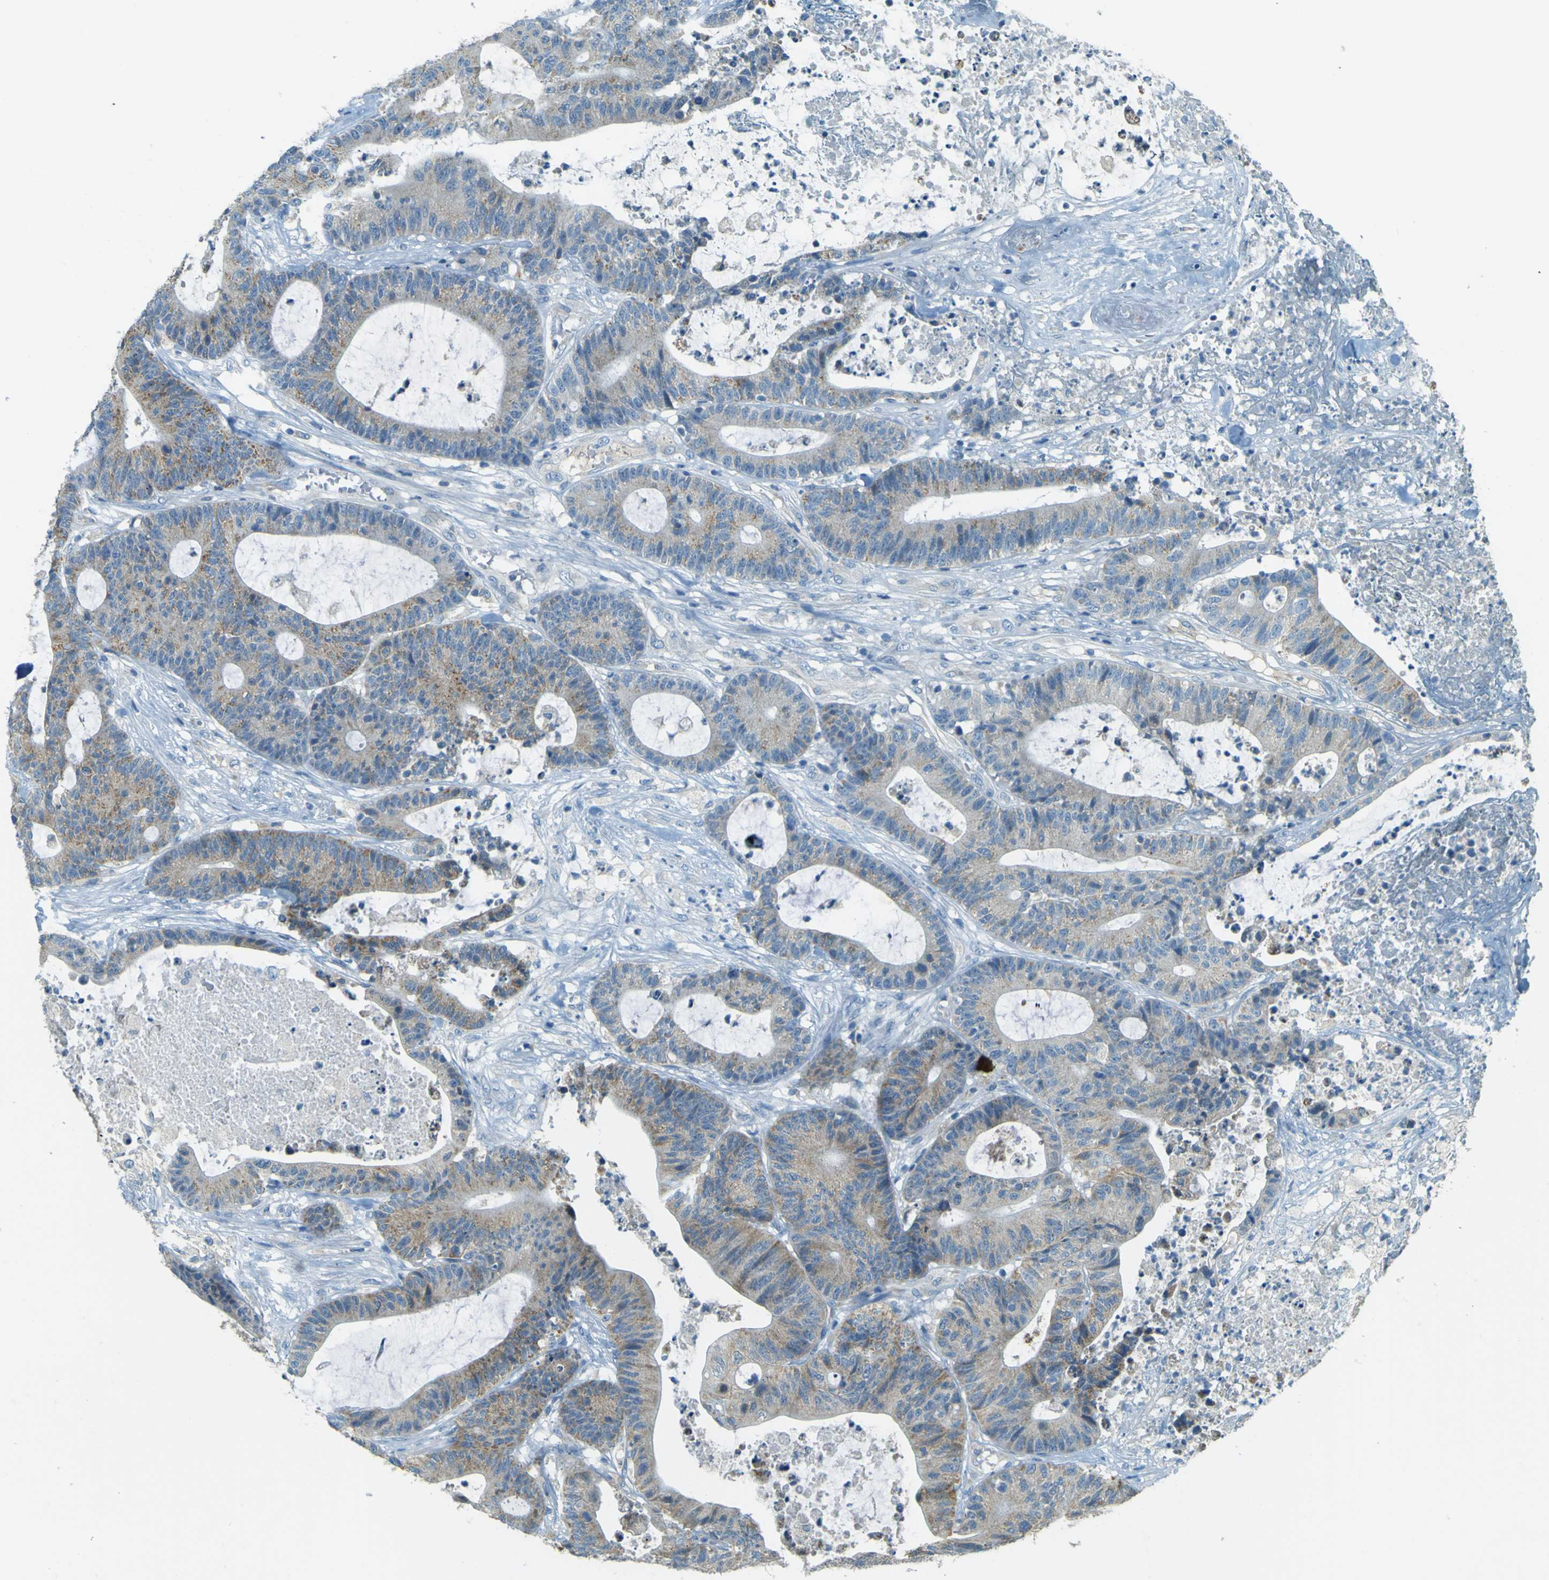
{"staining": {"intensity": "weak", "quantity": "25%-75%", "location": "cytoplasmic/membranous"}, "tissue": "colorectal cancer", "cell_type": "Tumor cells", "image_type": "cancer", "snomed": [{"axis": "morphology", "description": "Adenocarcinoma, NOS"}, {"axis": "topography", "description": "Rectum"}], "caption": "Weak cytoplasmic/membranous expression for a protein is appreciated in about 25%-75% of tumor cells of adenocarcinoma (colorectal) using IHC.", "gene": "FKTN", "patient": {"sex": "female", "age": 67}}